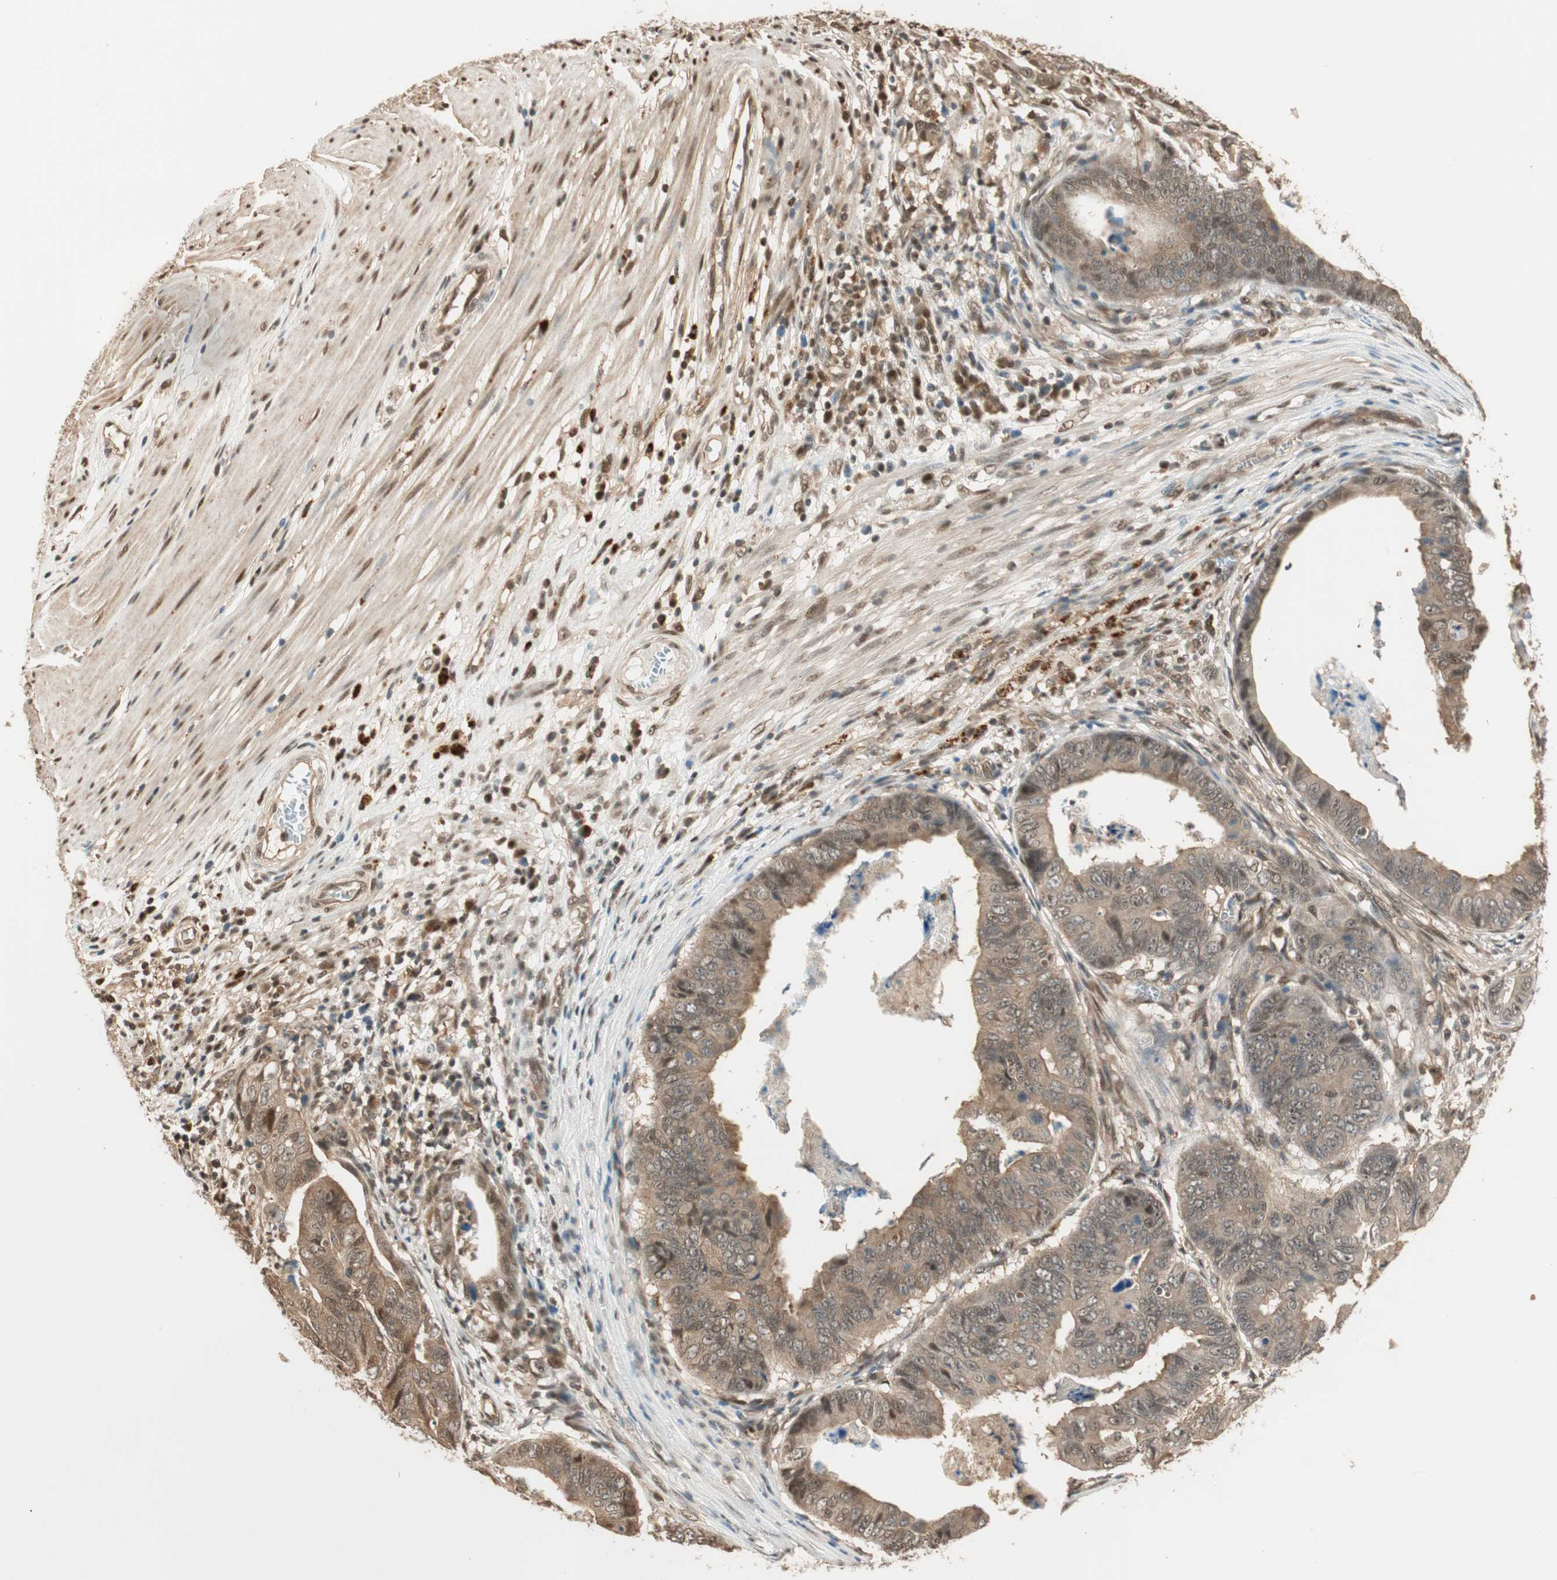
{"staining": {"intensity": "moderate", "quantity": ">75%", "location": "cytoplasmic/membranous,nuclear"}, "tissue": "stomach cancer", "cell_type": "Tumor cells", "image_type": "cancer", "snomed": [{"axis": "morphology", "description": "Adenocarcinoma, NOS"}, {"axis": "topography", "description": "Stomach, lower"}], "caption": "Immunohistochemistry image of stomach adenocarcinoma stained for a protein (brown), which displays medium levels of moderate cytoplasmic/membranous and nuclear positivity in approximately >75% of tumor cells.", "gene": "ZNF443", "patient": {"sex": "male", "age": 77}}